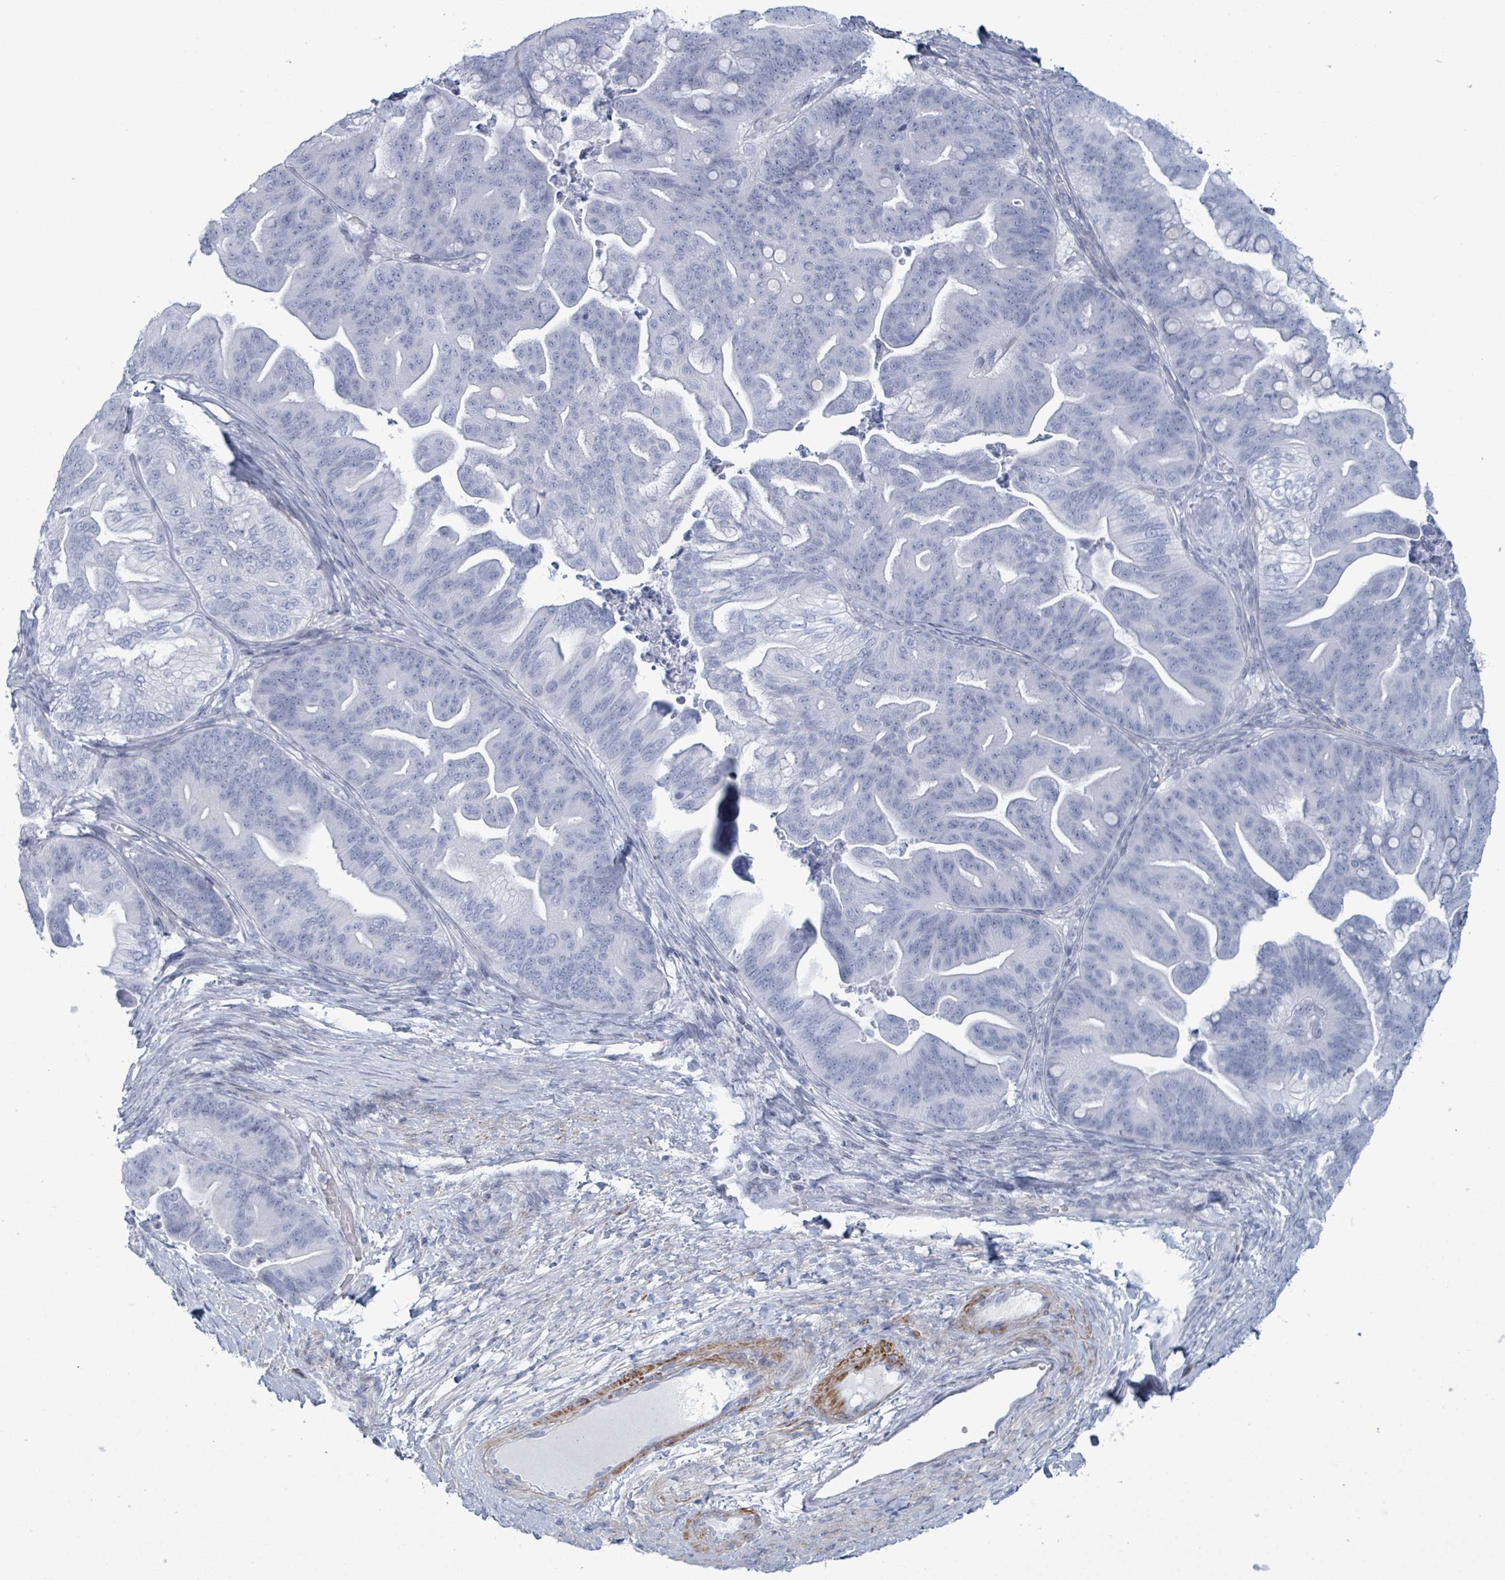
{"staining": {"intensity": "negative", "quantity": "none", "location": "none"}, "tissue": "ovarian cancer", "cell_type": "Tumor cells", "image_type": "cancer", "snomed": [{"axis": "morphology", "description": "Cystadenocarcinoma, mucinous, NOS"}, {"axis": "topography", "description": "Ovary"}], "caption": "Immunohistochemical staining of human ovarian cancer (mucinous cystadenocarcinoma) shows no significant staining in tumor cells.", "gene": "ZNF771", "patient": {"sex": "female", "age": 67}}